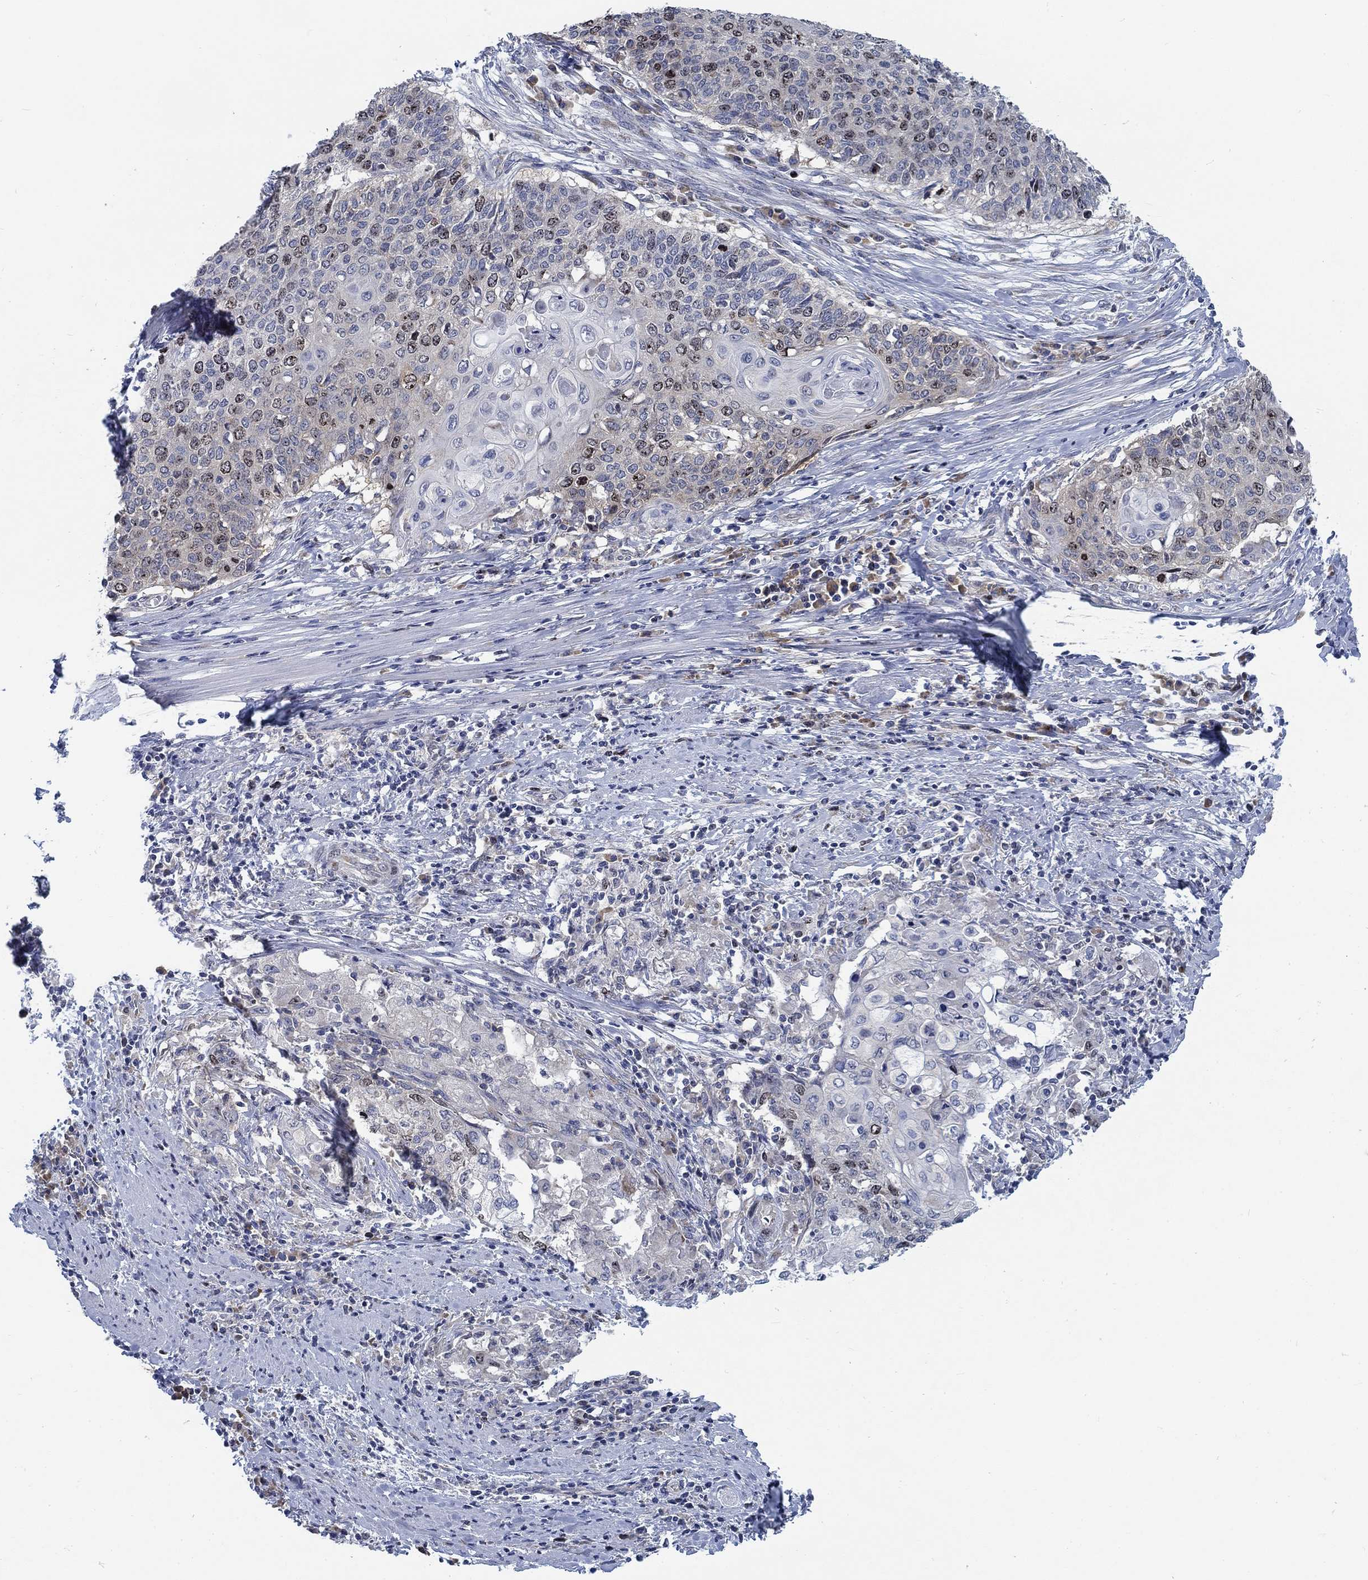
{"staining": {"intensity": "moderate", "quantity": "<25%", "location": "nuclear"}, "tissue": "cervical cancer", "cell_type": "Tumor cells", "image_type": "cancer", "snomed": [{"axis": "morphology", "description": "Squamous cell carcinoma, NOS"}, {"axis": "topography", "description": "Cervix"}], "caption": "Moderate nuclear staining is identified in approximately <25% of tumor cells in cervical cancer (squamous cell carcinoma).", "gene": "MMP24", "patient": {"sex": "female", "age": 39}}